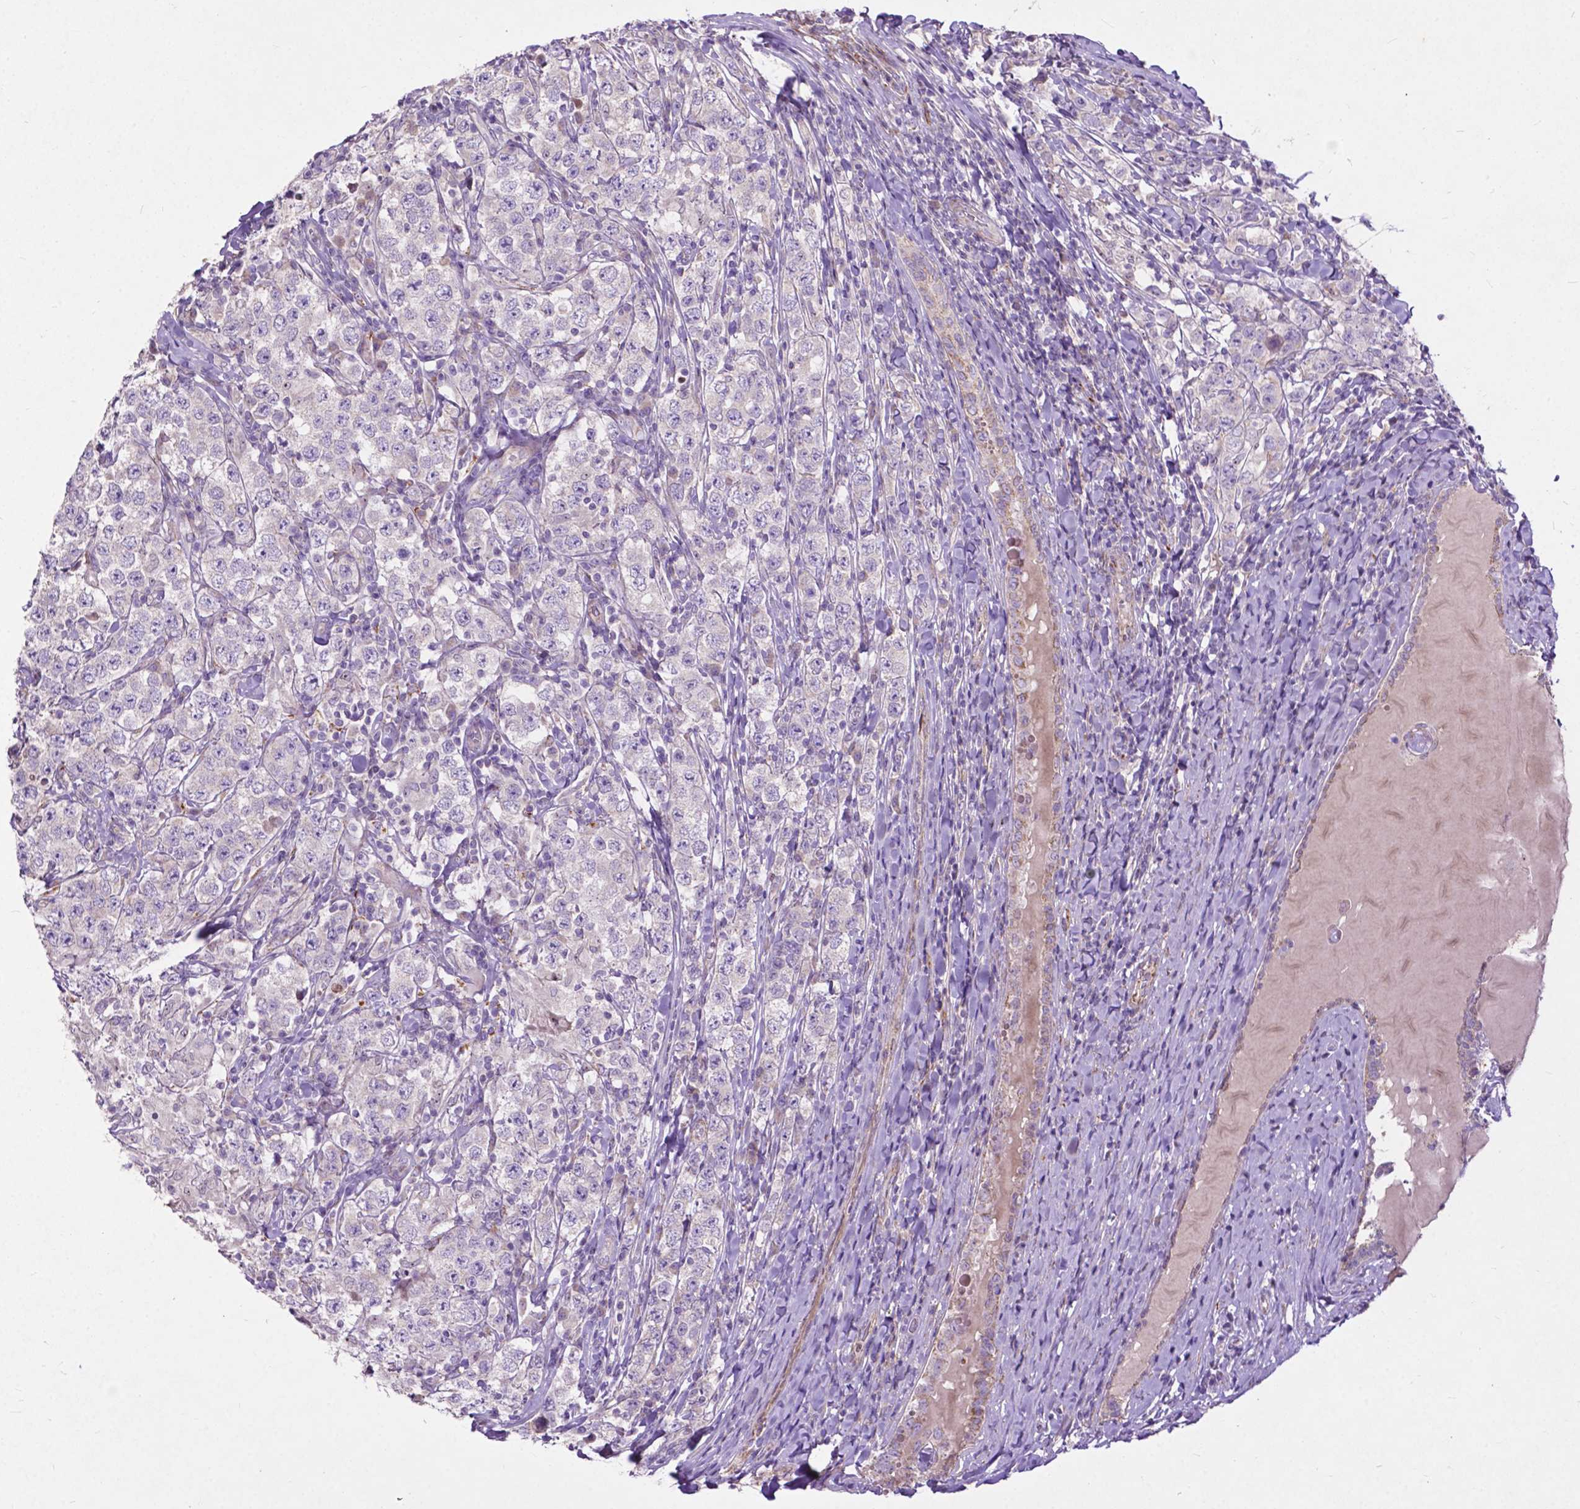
{"staining": {"intensity": "negative", "quantity": "none", "location": "none"}, "tissue": "testis cancer", "cell_type": "Tumor cells", "image_type": "cancer", "snomed": [{"axis": "morphology", "description": "Seminoma, NOS"}, {"axis": "morphology", "description": "Carcinoma, Embryonal, NOS"}, {"axis": "topography", "description": "Testis"}], "caption": "IHC photomicrograph of testis cancer (embryonal carcinoma) stained for a protein (brown), which demonstrates no positivity in tumor cells.", "gene": "THEGL", "patient": {"sex": "male", "age": 41}}